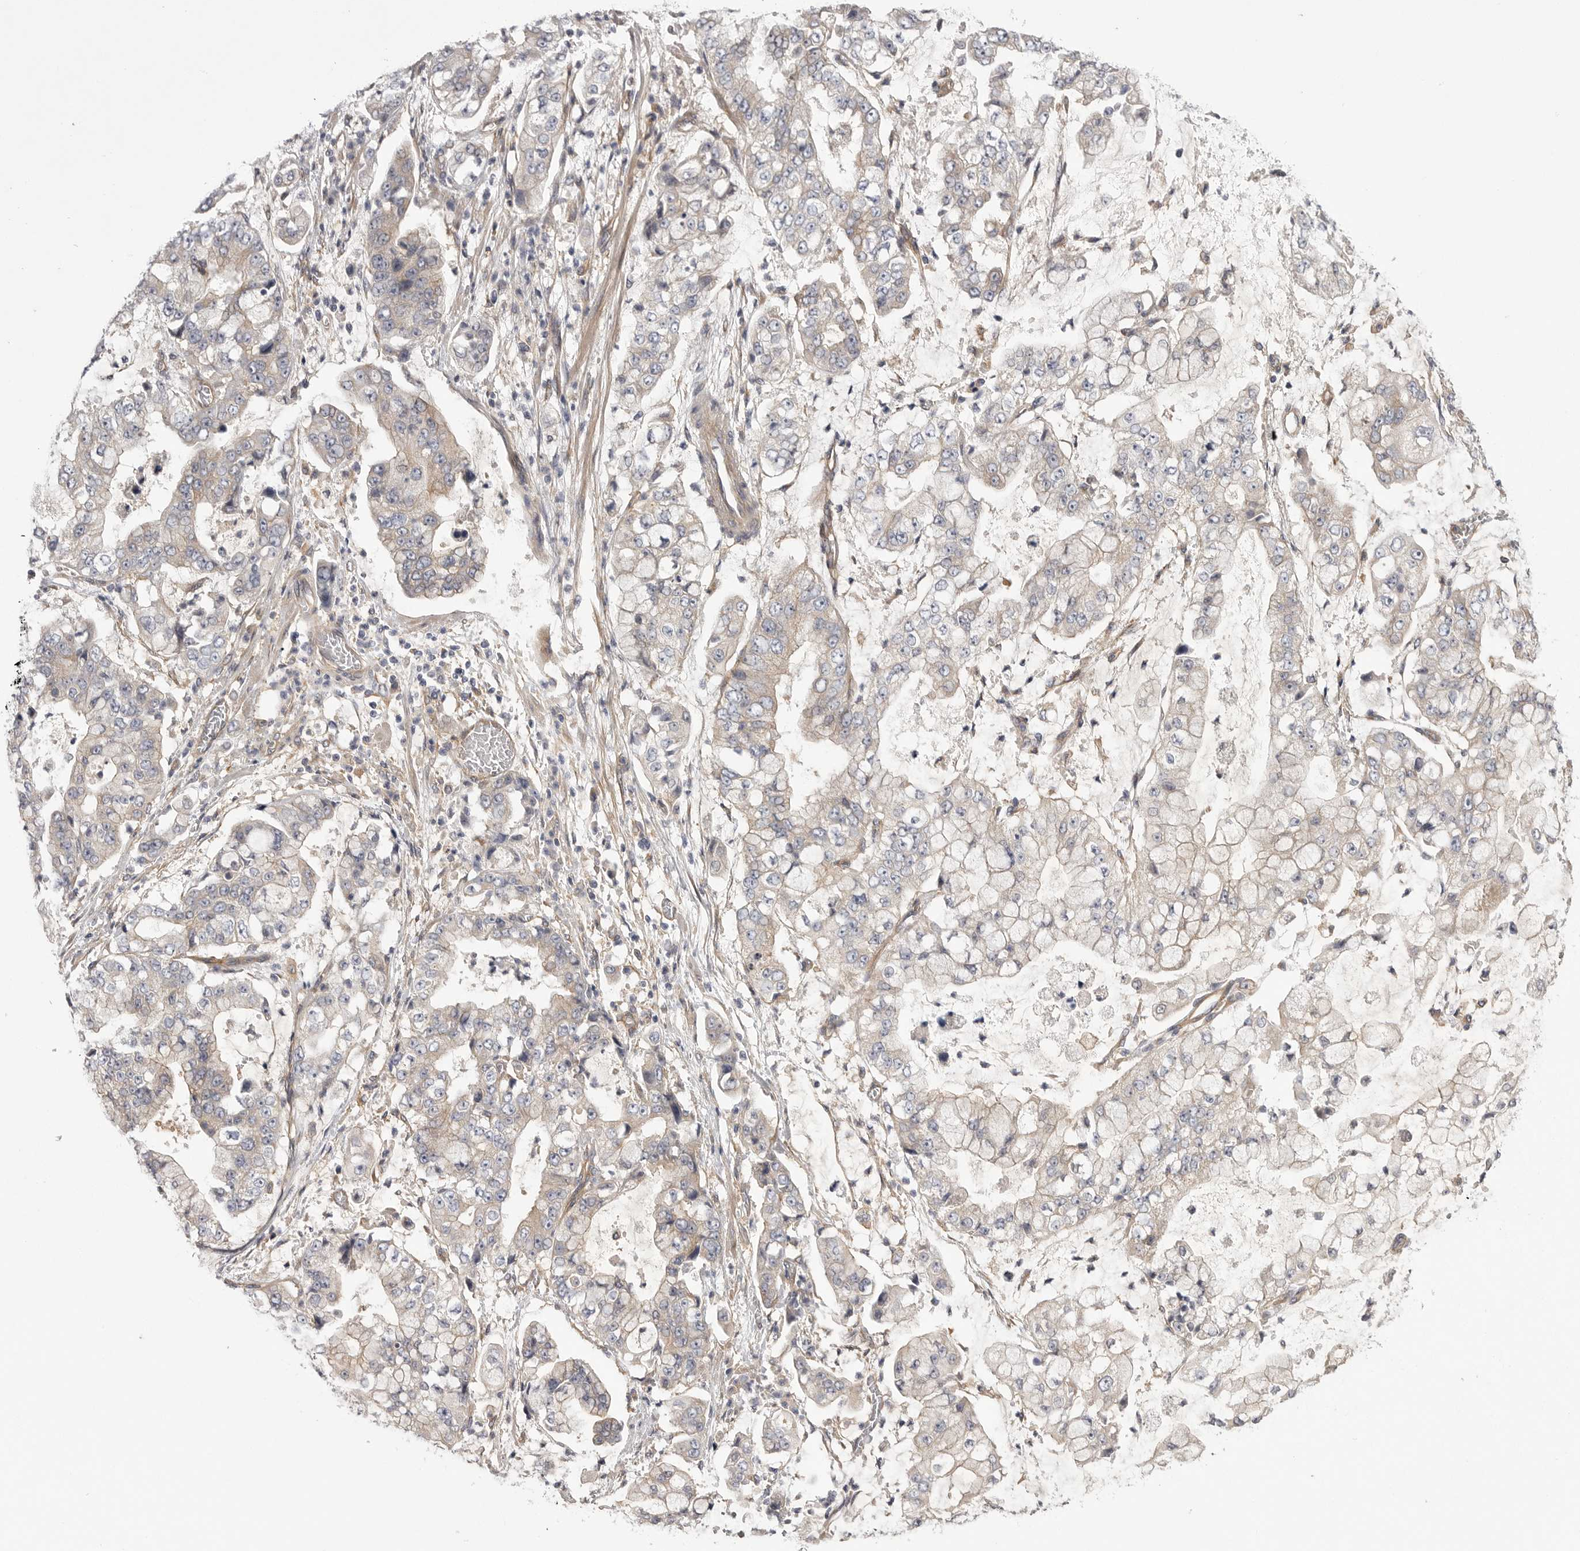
{"staining": {"intensity": "negative", "quantity": "none", "location": "none"}, "tissue": "stomach cancer", "cell_type": "Tumor cells", "image_type": "cancer", "snomed": [{"axis": "morphology", "description": "Adenocarcinoma, NOS"}, {"axis": "topography", "description": "Stomach"}], "caption": "The image demonstrates no significant positivity in tumor cells of stomach cancer (adenocarcinoma). (Stains: DAB immunohistochemistry with hematoxylin counter stain, Microscopy: brightfield microscopy at high magnification).", "gene": "OSBPL9", "patient": {"sex": "male", "age": 76}}